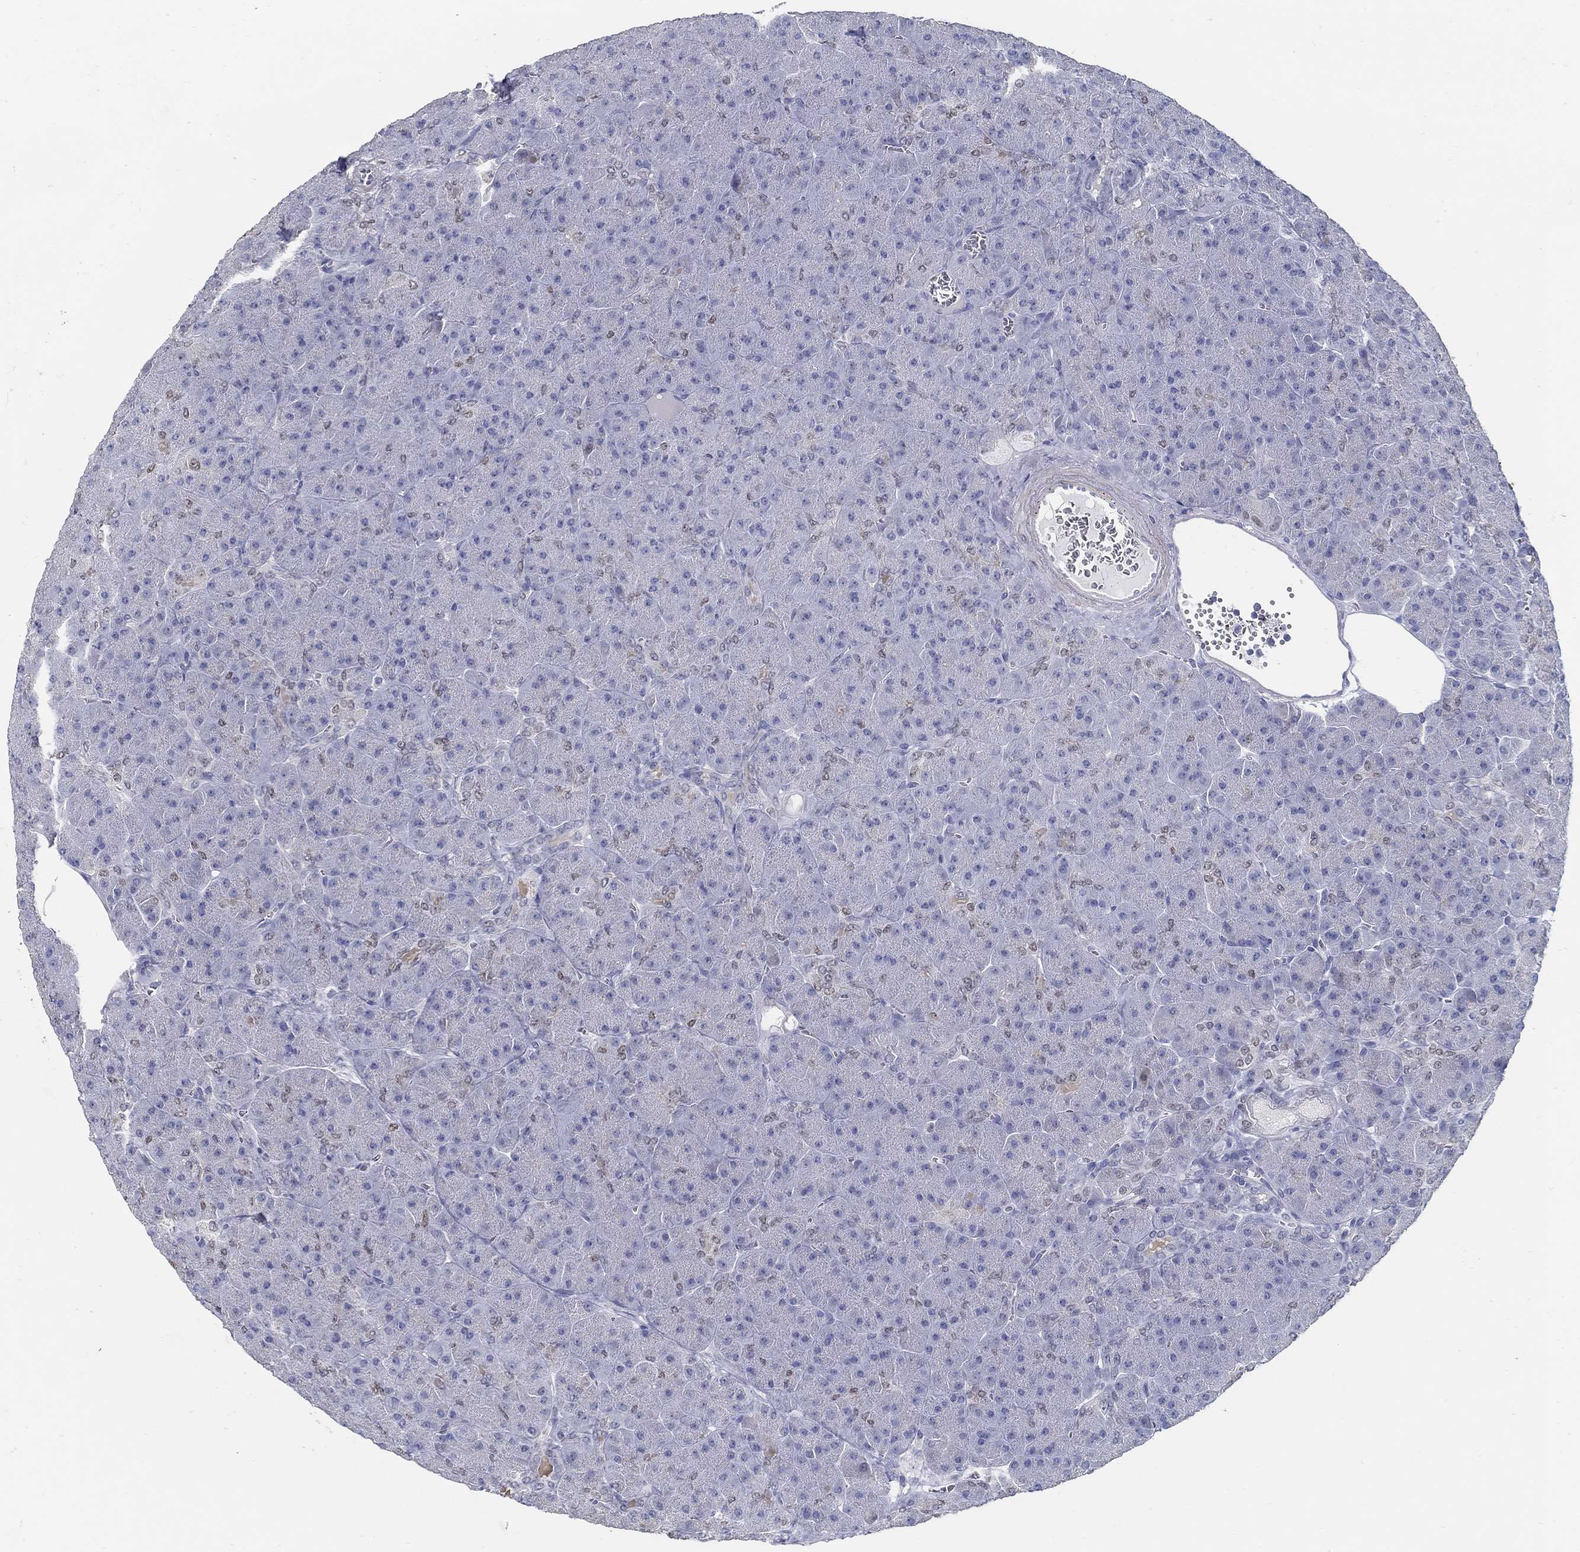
{"staining": {"intensity": "negative", "quantity": "none", "location": "none"}, "tissue": "pancreas", "cell_type": "Exocrine glandular cells", "image_type": "normal", "snomed": [{"axis": "morphology", "description": "Normal tissue, NOS"}, {"axis": "topography", "description": "Pancreas"}], "caption": "Immunohistochemical staining of unremarkable pancreas displays no significant positivity in exocrine glandular cells. (DAB (3,3'-diaminobenzidine) immunohistochemistry (IHC), high magnification).", "gene": "USP29", "patient": {"sex": "male", "age": 61}}